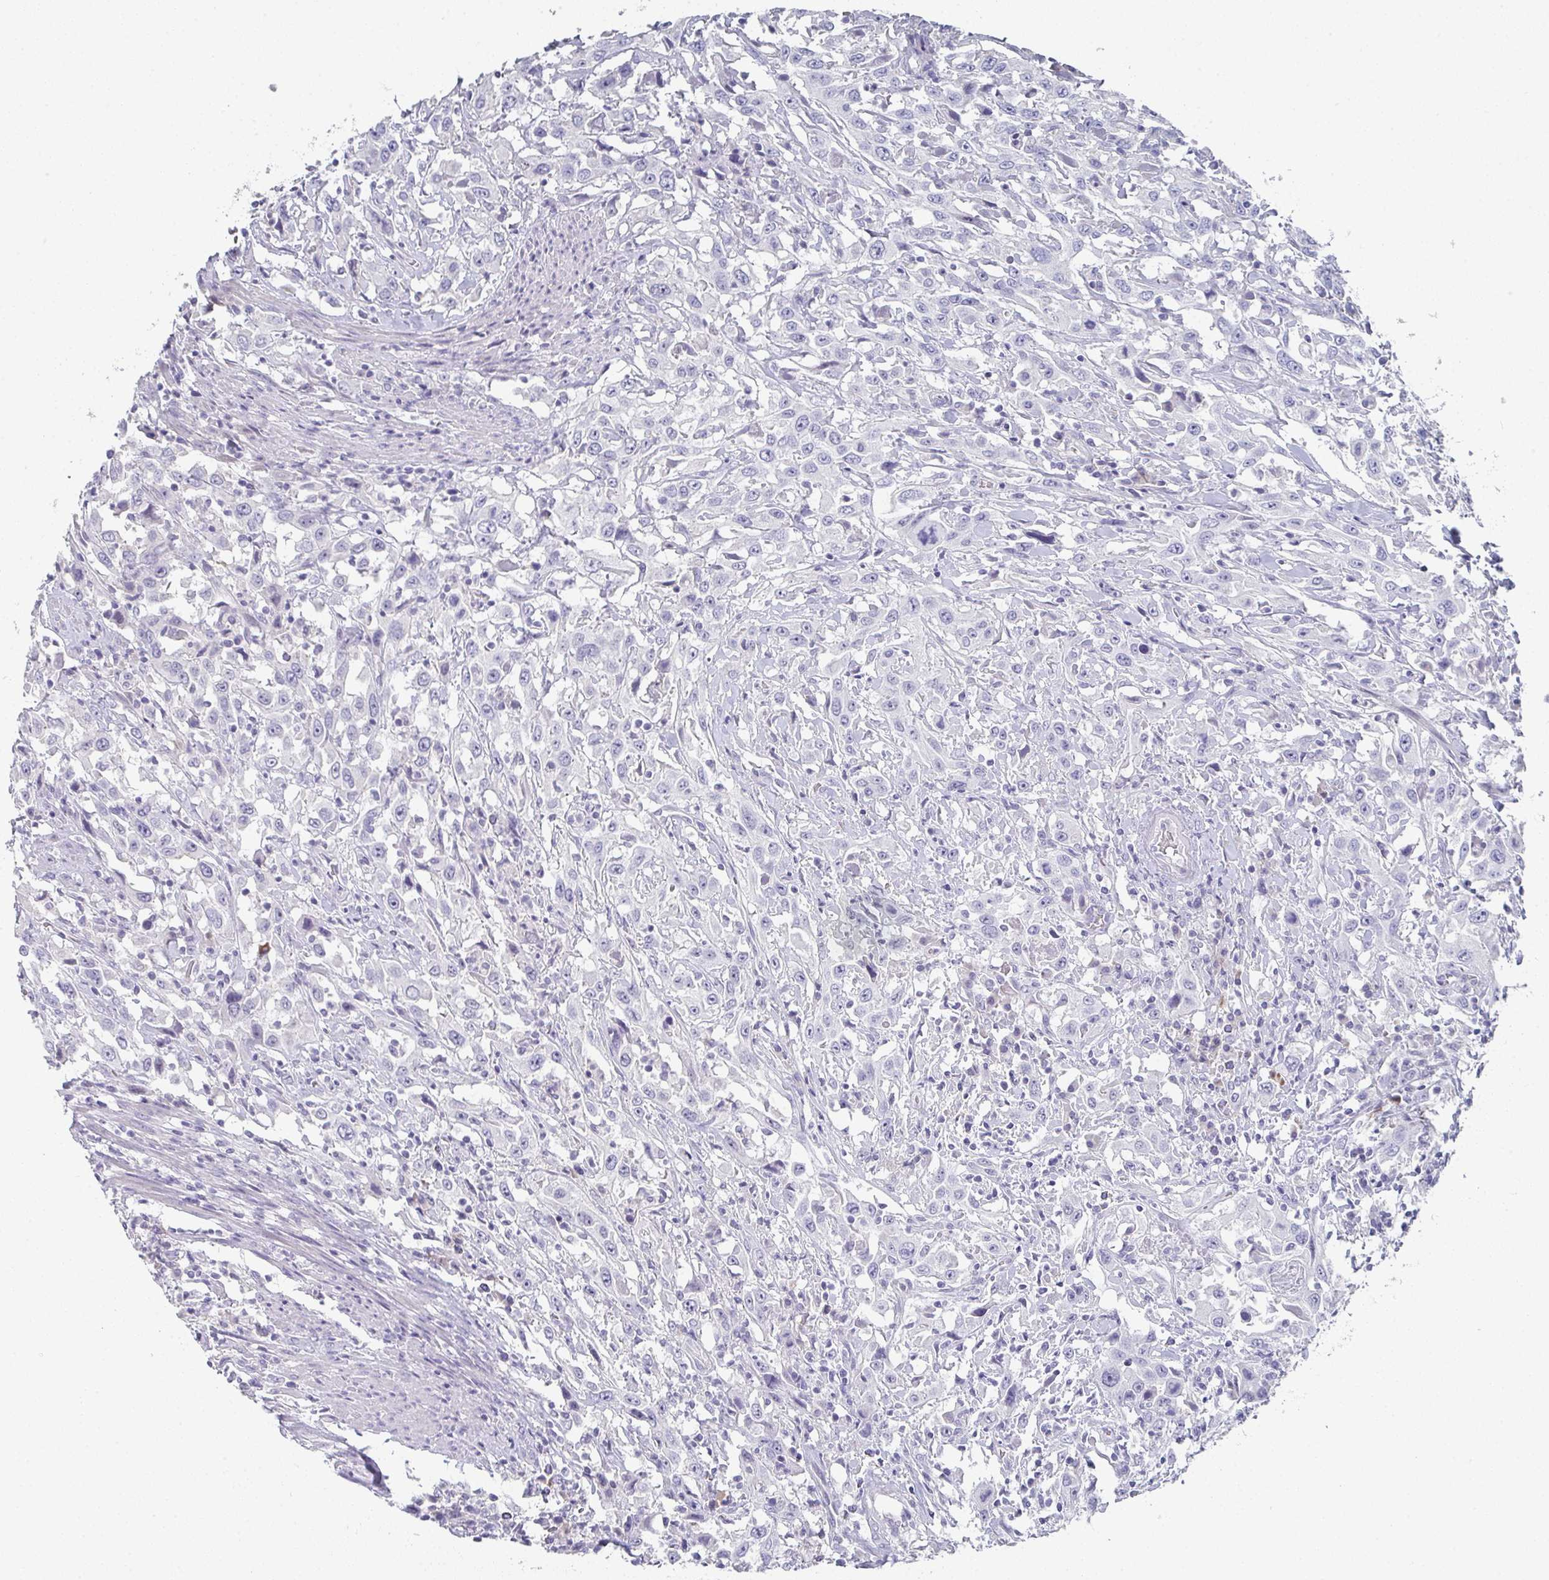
{"staining": {"intensity": "negative", "quantity": "none", "location": "none"}, "tissue": "urothelial cancer", "cell_type": "Tumor cells", "image_type": "cancer", "snomed": [{"axis": "morphology", "description": "Urothelial carcinoma, High grade"}, {"axis": "topography", "description": "Urinary bladder"}], "caption": "Urothelial carcinoma (high-grade) was stained to show a protein in brown. There is no significant positivity in tumor cells. Brightfield microscopy of IHC stained with DAB (3,3'-diaminobenzidine) (brown) and hematoxylin (blue), captured at high magnification.", "gene": "NOXRED1", "patient": {"sex": "male", "age": 61}}